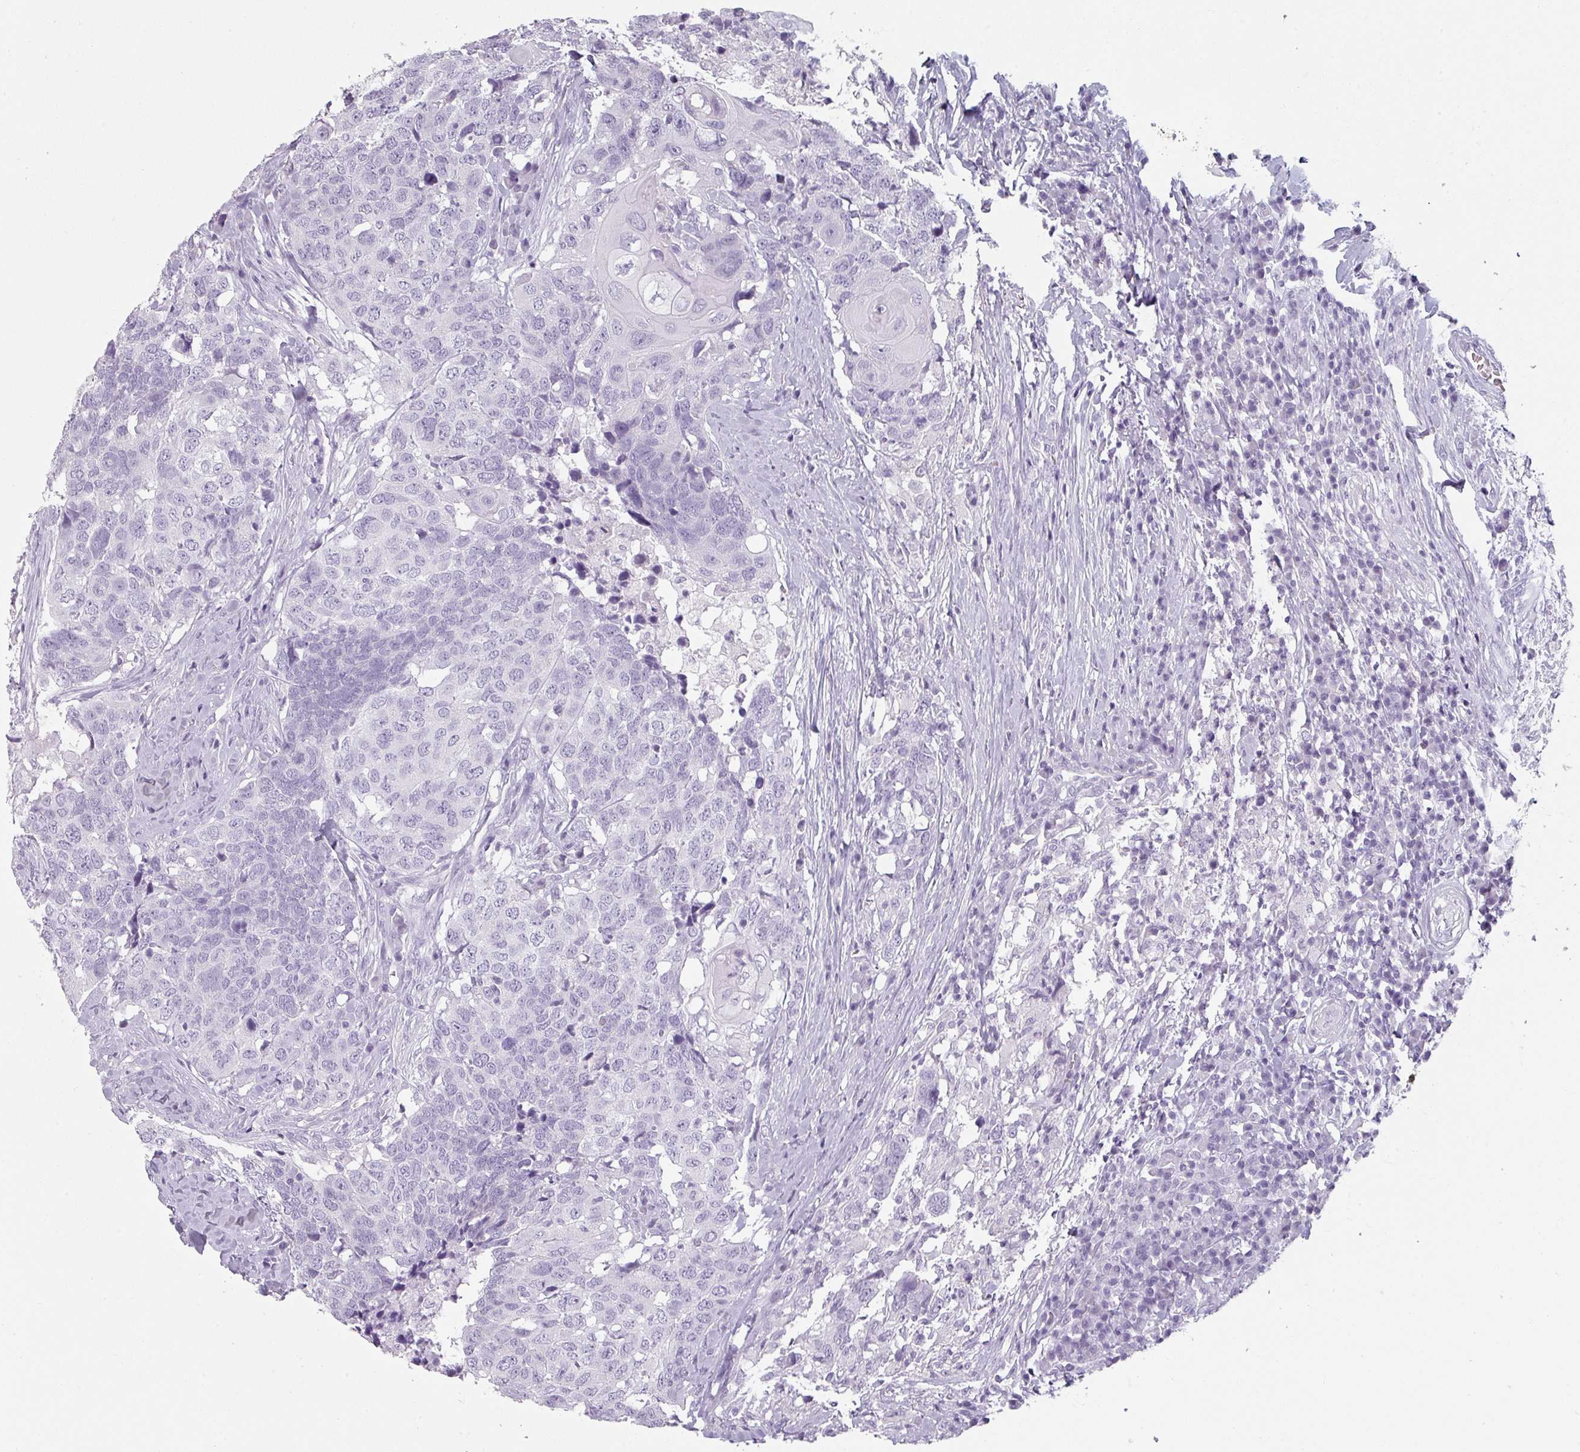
{"staining": {"intensity": "negative", "quantity": "none", "location": "none"}, "tissue": "head and neck cancer", "cell_type": "Tumor cells", "image_type": "cancer", "snomed": [{"axis": "morphology", "description": "Normal tissue, NOS"}, {"axis": "morphology", "description": "Squamous cell carcinoma, NOS"}, {"axis": "topography", "description": "Skeletal muscle"}, {"axis": "topography", "description": "Vascular tissue"}, {"axis": "topography", "description": "Peripheral nerve tissue"}, {"axis": "topography", "description": "Head-Neck"}], "caption": "Immunohistochemistry histopathology image of head and neck cancer stained for a protein (brown), which displays no positivity in tumor cells. (DAB (3,3'-diaminobenzidine) immunohistochemistry (IHC) with hematoxylin counter stain).", "gene": "SFTPA1", "patient": {"sex": "male", "age": 66}}